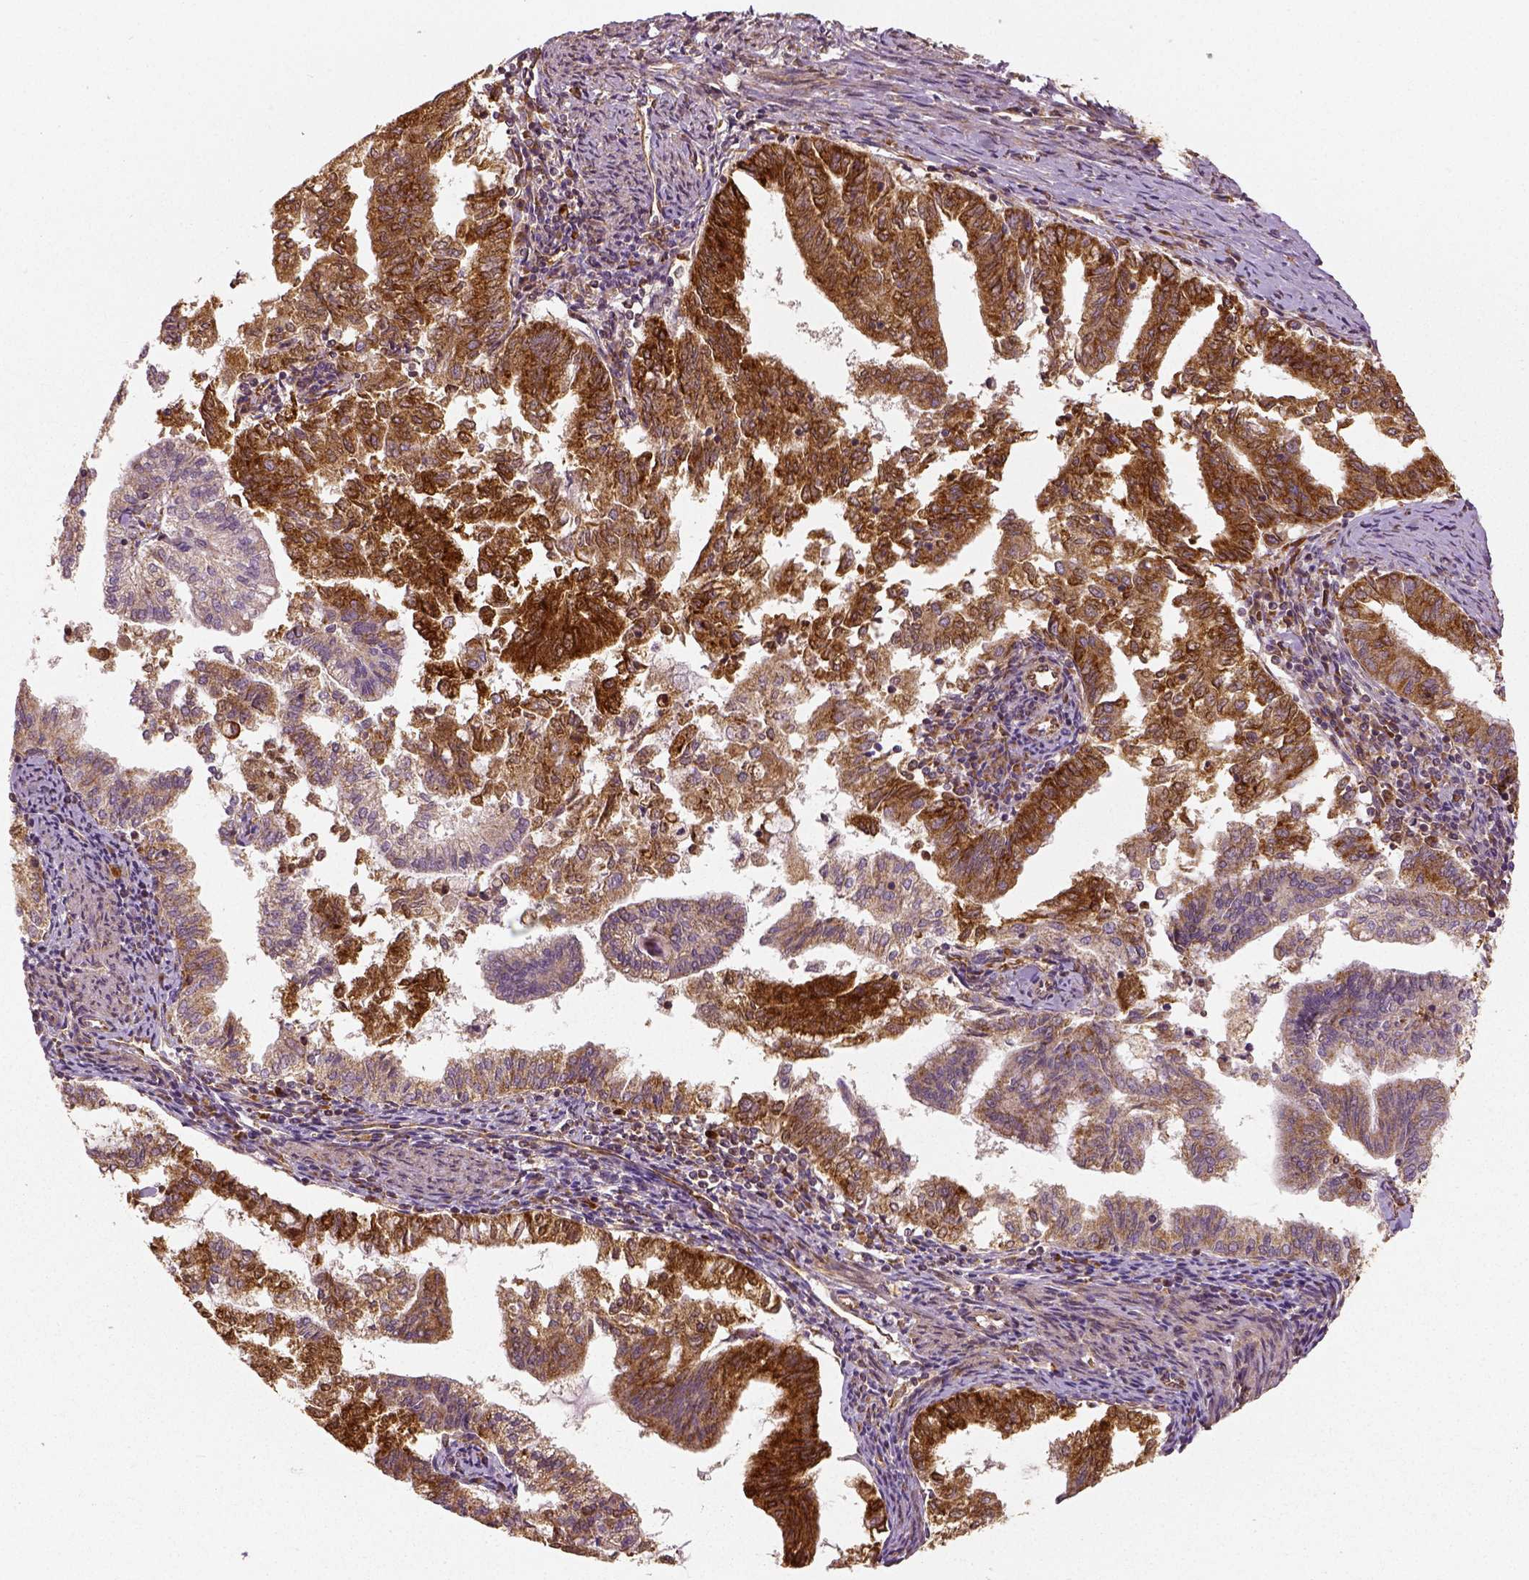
{"staining": {"intensity": "strong", "quantity": ">75%", "location": "cytoplasmic/membranous"}, "tissue": "endometrial cancer", "cell_type": "Tumor cells", "image_type": "cancer", "snomed": [{"axis": "morphology", "description": "Adenocarcinoma, NOS"}, {"axis": "topography", "description": "Endometrium"}], "caption": "Protein analysis of adenocarcinoma (endometrial) tissue demonstrates strong cytoplasmic/membranous staining in about >75% of tumor cells.", "gene": "PGAM5", "patient": {"sex": "female", "age": 79}}